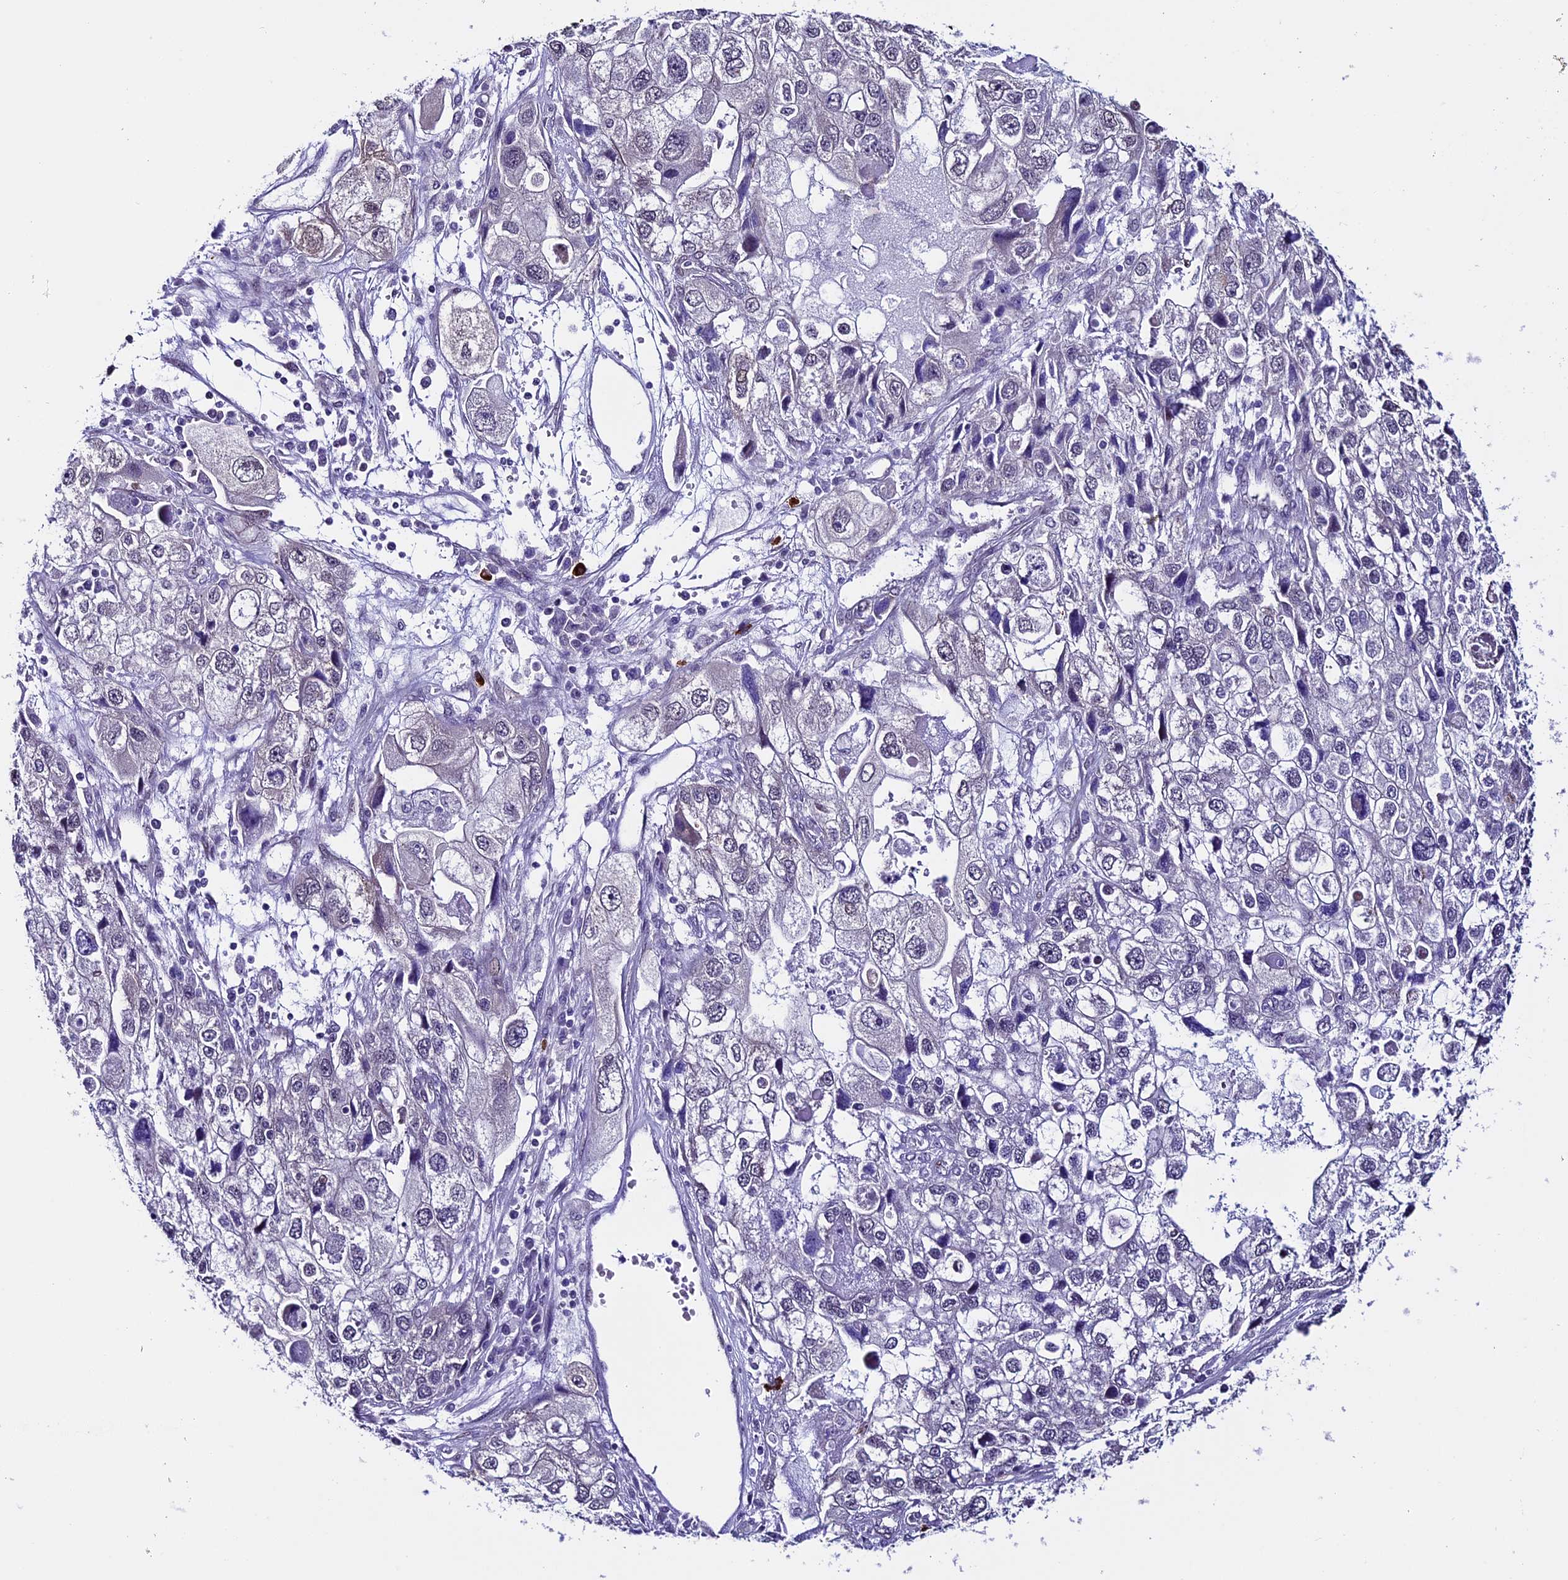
{"staining": {"intensity": "negative", "quantity": "none", "location": "none"}, "tissue": "endometrial cancer", "cell_type": "Tumor cells", "image_type": "cancer", "snomed": [{"axis": "morphology", "description": "Adenocarcinoma, NOS"}, {"axis": "topography", "description": "Endometrium"}], "caption": "Image shows no protein expression in tumor cells of endometrial adenocarcinoma tissue.", "gene": "TMEM171", "patient": {"sex": "female", "age": 49}}